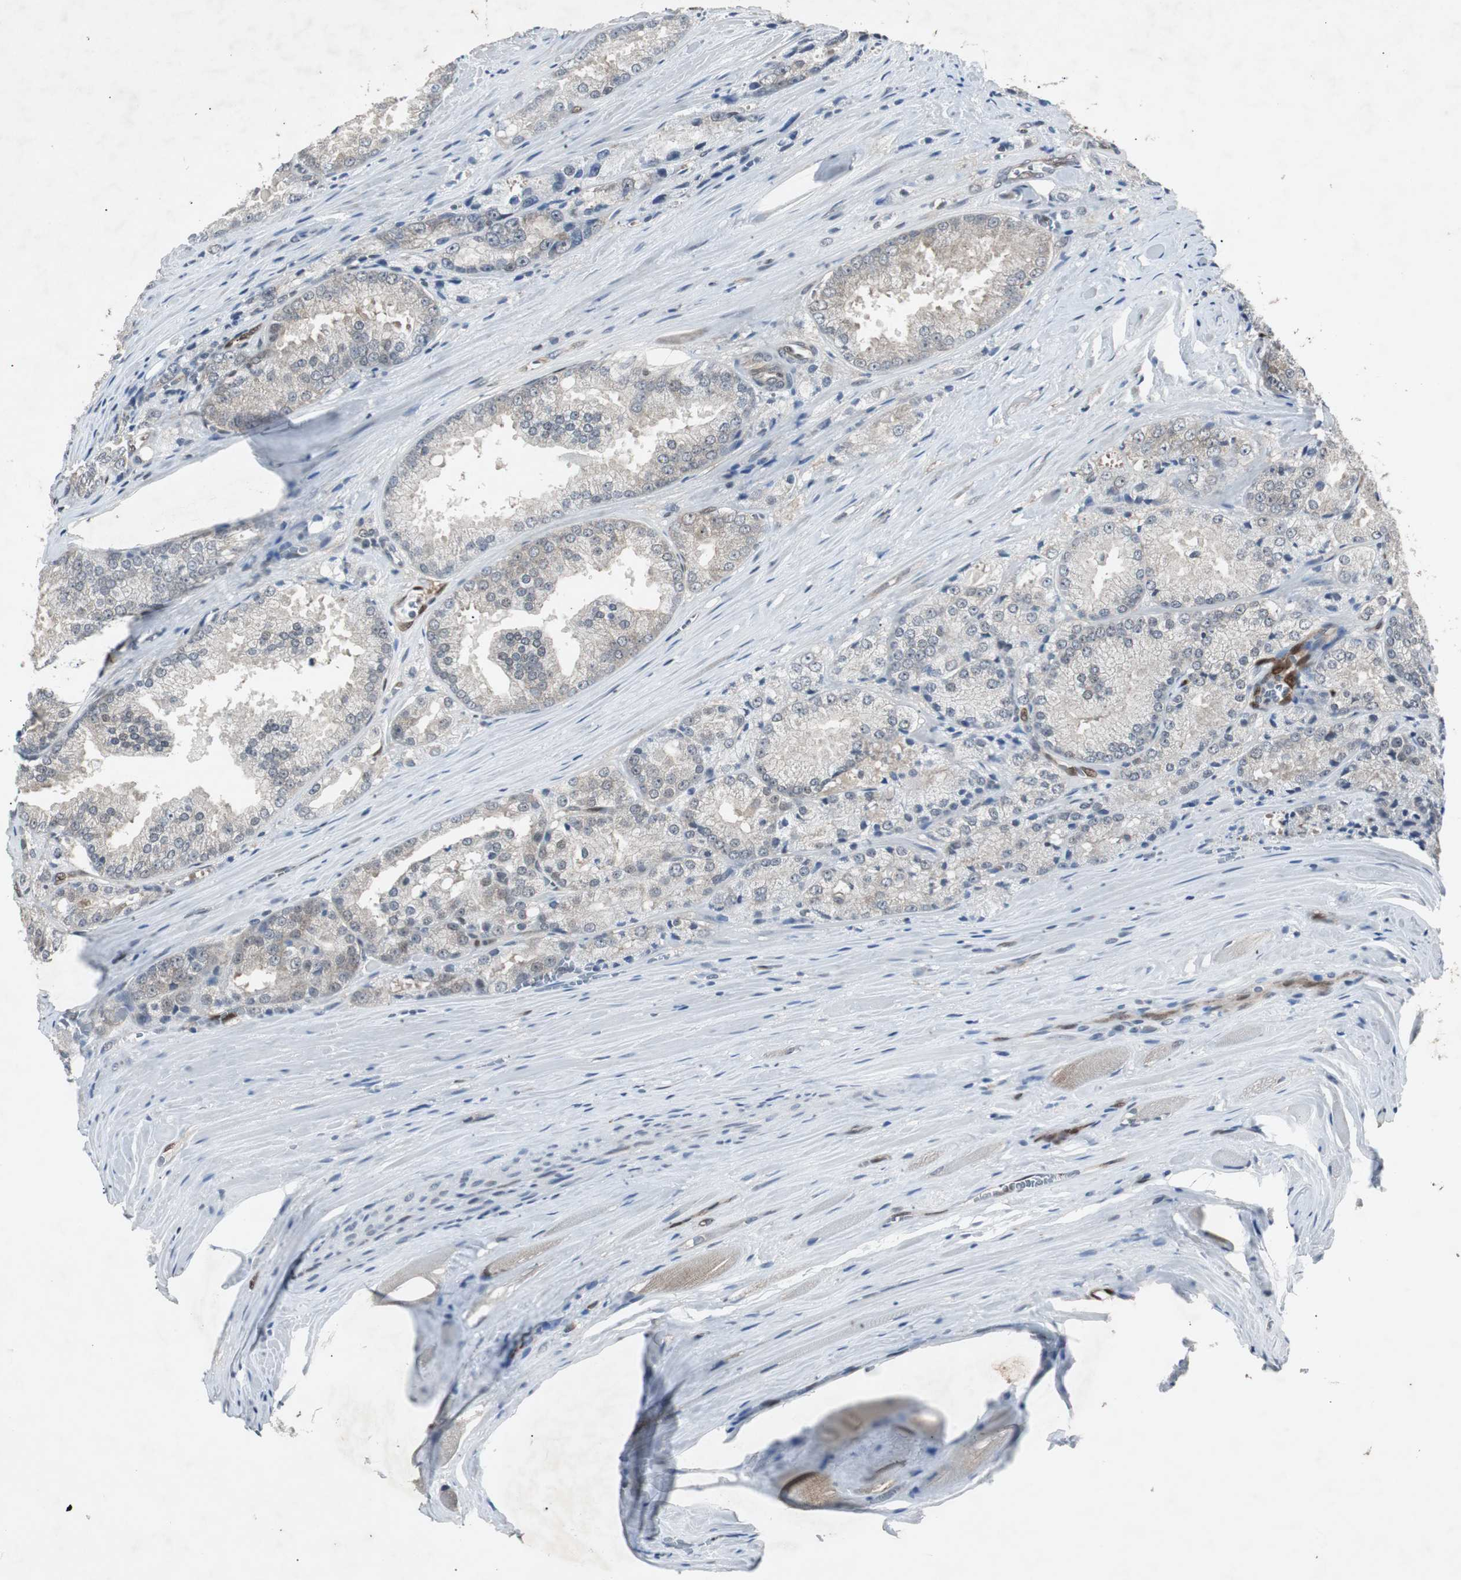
{"staining": {"intensity": "weak", "quantity": "<25%", "location": "cytoplasmic/membranous"}, "tissue": "prostate cancer", "cell_type": "Tumor cells", "image_type": "cancer", "snomed": [{"axis": "morphology", "description": "Adenocarcinoma, Low grade"}, {"axis": "topography", "description": "Prostate"}], "caption": "IHC histopathology image of prostate cancer (low-grade adenocarcinoma) stained for a protein (brown), which shows no expression in tumor cells.", "gene": "SMAD1", "patient": {"sex": "male", "age": 64}}